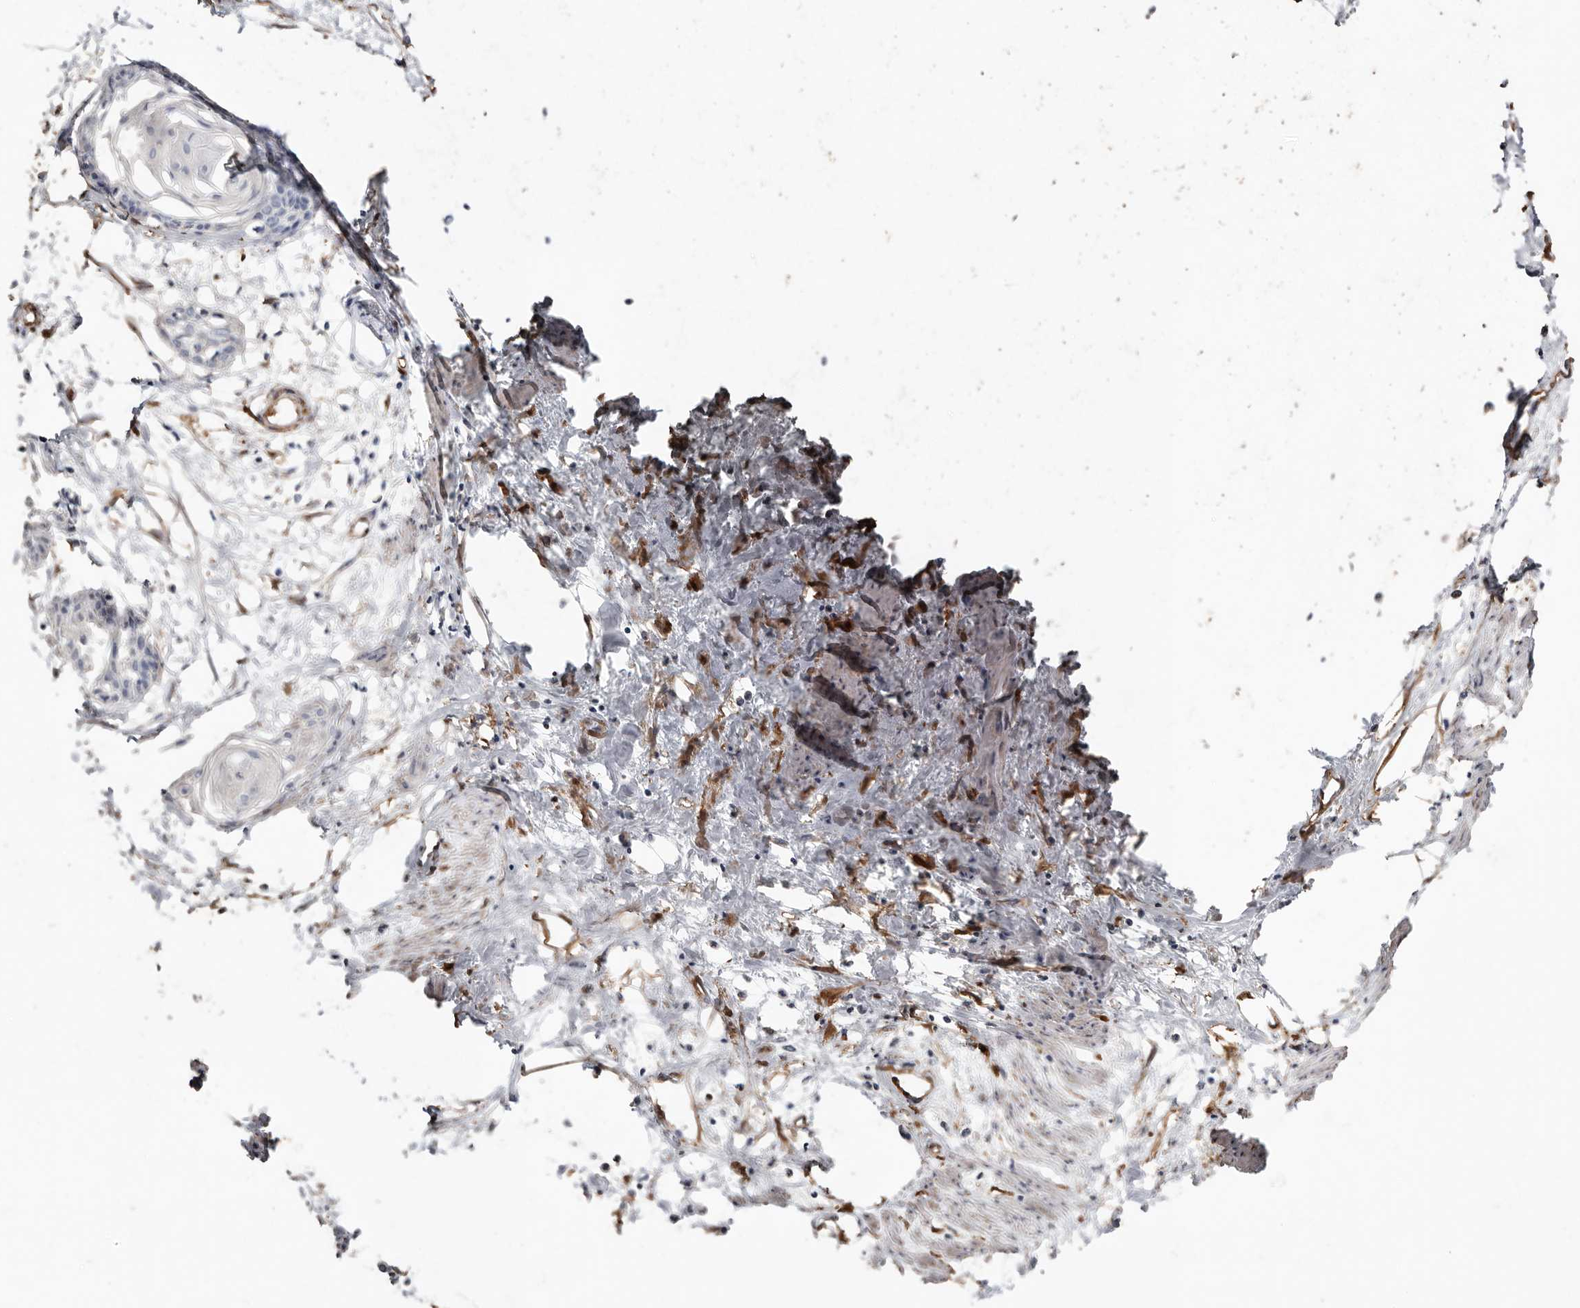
{"staining": {"intensity": "negative", "quantity": "none", "location": "none"}, "tissue": "cervical cancer", "cell_type": "Tumor cells", "image_type": "cancer", "snomed": [{"axis": "morphology", "description": "Squamous cell carcinoma, NOS"}, {"axis": "topography", "description": "Cervix"}], "caption": "Immunohistochemistry micrograph of neoplastic tissue: human squamous cell carcinoma (cervical) stained with DAB reveals no significant protein positivity in tumor cells. (Immunohistochemistry (ihc), brightfield microscopy, high magnification).", "gene": "TGM2", "patient": {"sex": "female", "age": 57}}